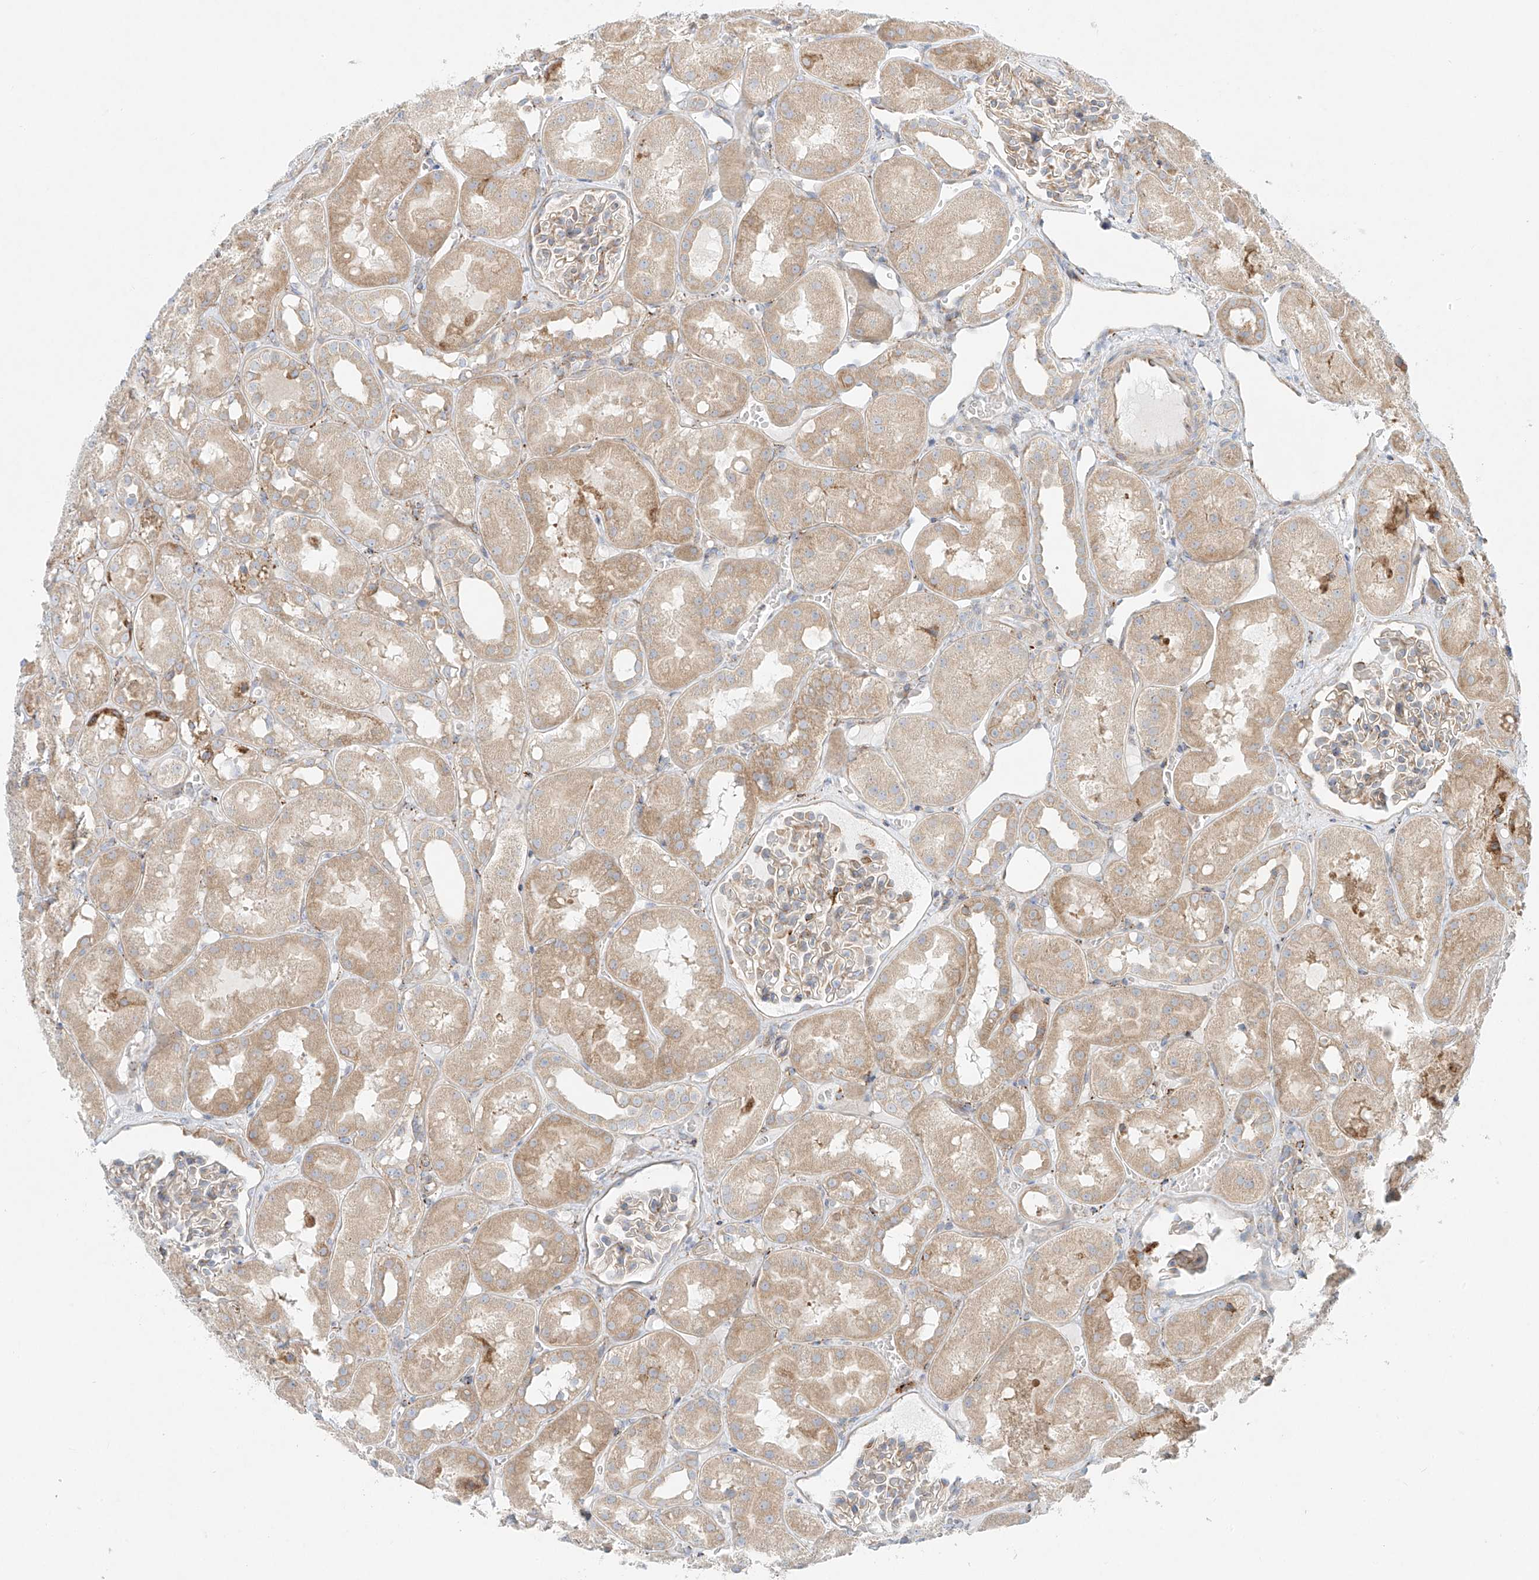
{"staining": {"intensity": "weak", "quantity": "25%-75%", "location": "cytoplasmic/membranous"}, "tissue": "kidney", "cell_type": "Cells in glomeruli", "image_type": "normal", "snomed": [{"axis": "morphology", "description": "Normal tissue, NOS"}, {"axis": "topography", "description": "Kidney"}], "caption": "This micrograph displays benign kidney stained with IHC to label a protein in brown. The cytoplasmic/membranous of cells in glomeruli show weak positivity for the protein. Nuclei are counter-stained blue.", "gene": "EIPR1", "patient": {"sex": "male", "age": 16}}